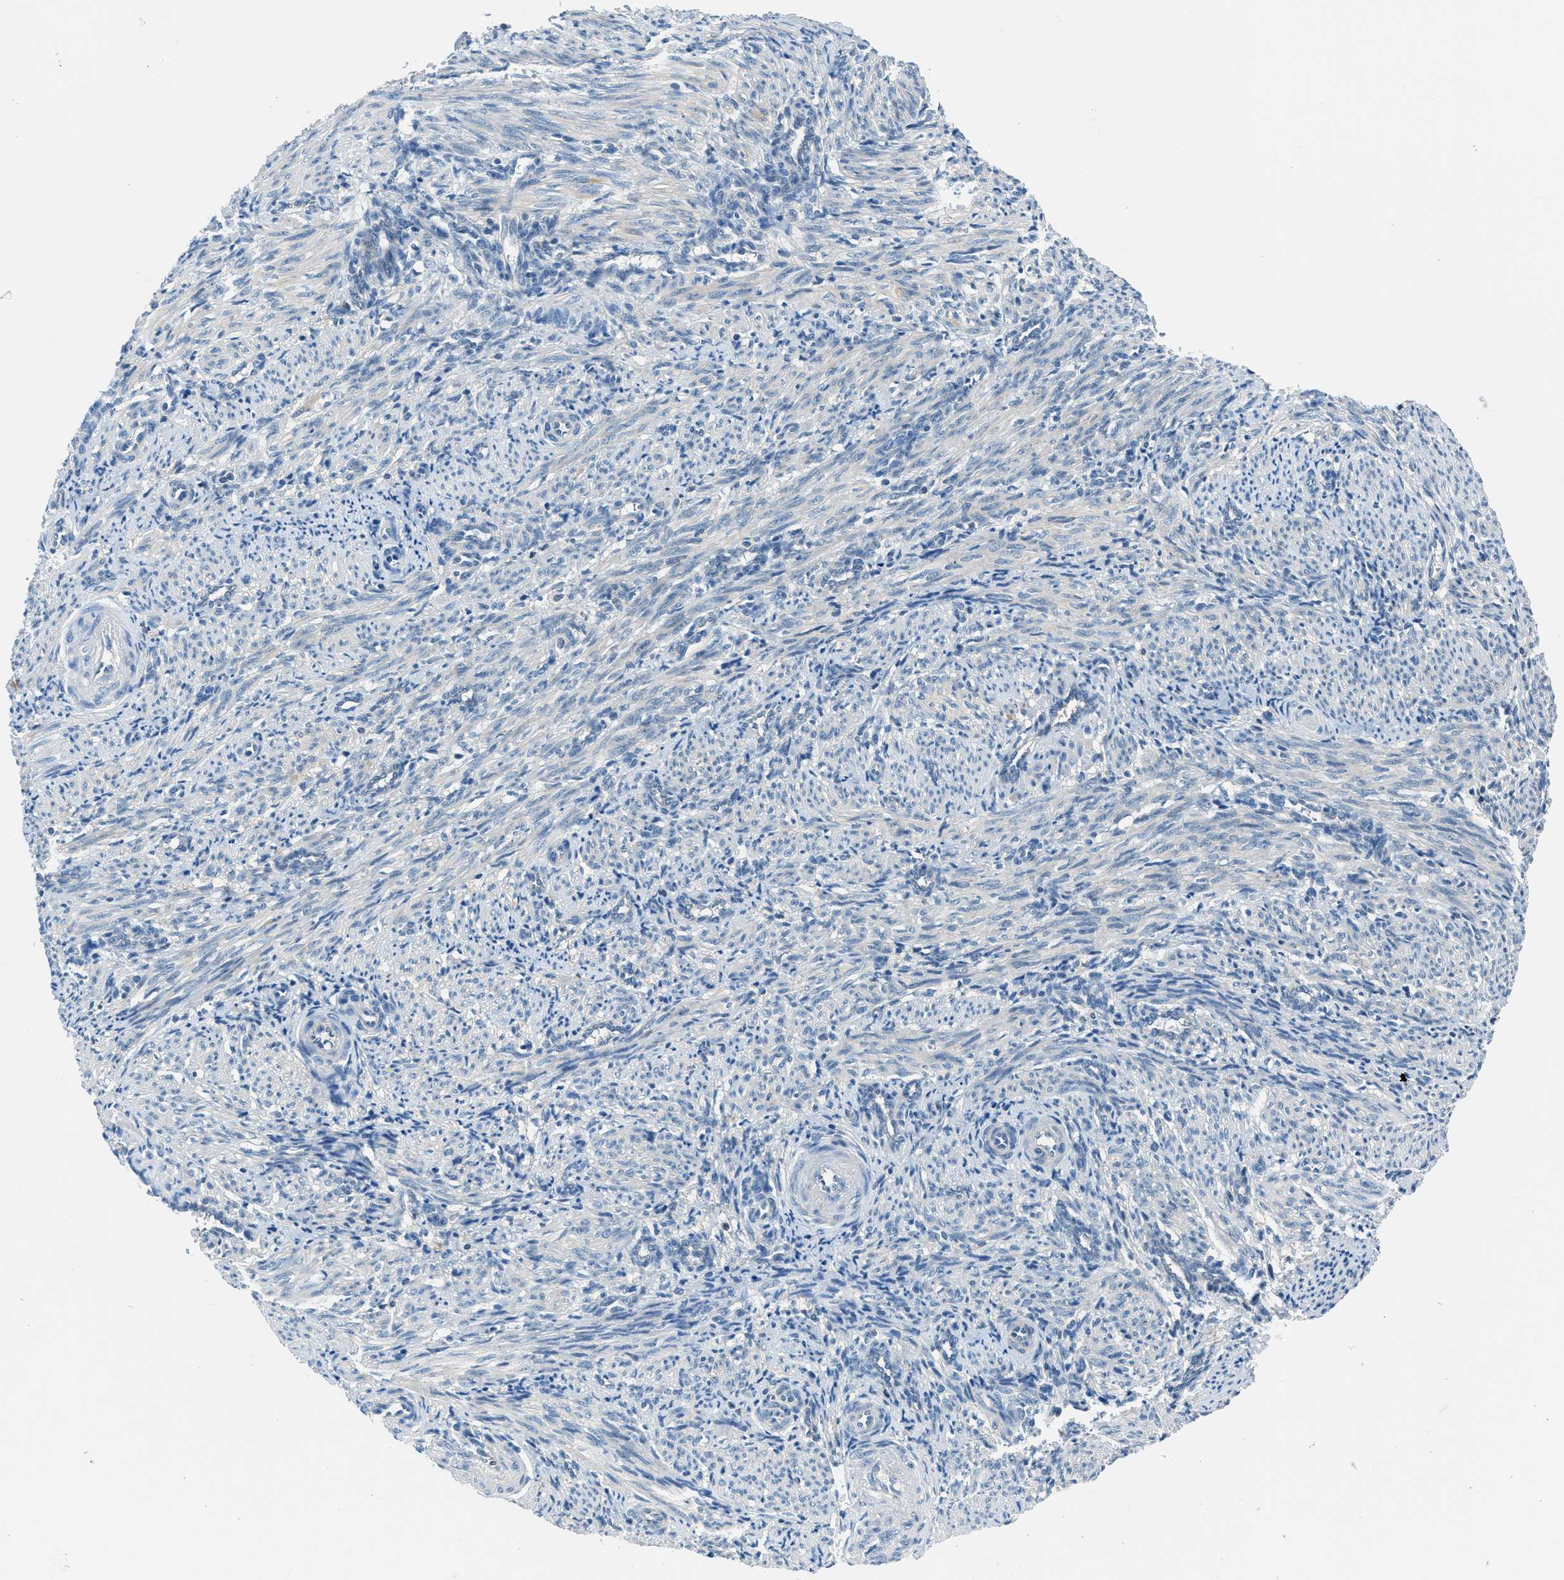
{"staining": {"intensity": "negative", "quantity": "none", "location": "none"}, "tissue": "smooth muscle", "cell_type": "Smooth muscle cells", "image_type": "normal", "snomed": [{"axis": "morphology", "description": "Normal tissue, NOS"}, {"axis": "topography", "description": "Endometrium"}], "caption": "IHC of normal smooth muscle demonstrates no expression in smooth muscle cells. The staining is performed using DAB (3,3'-diaminobenzidine) brown chromogen with nuclei counter-stained in using hematoxylin.", "gene": "ACP1", "patient": {"sex": "female", "age": 33}}